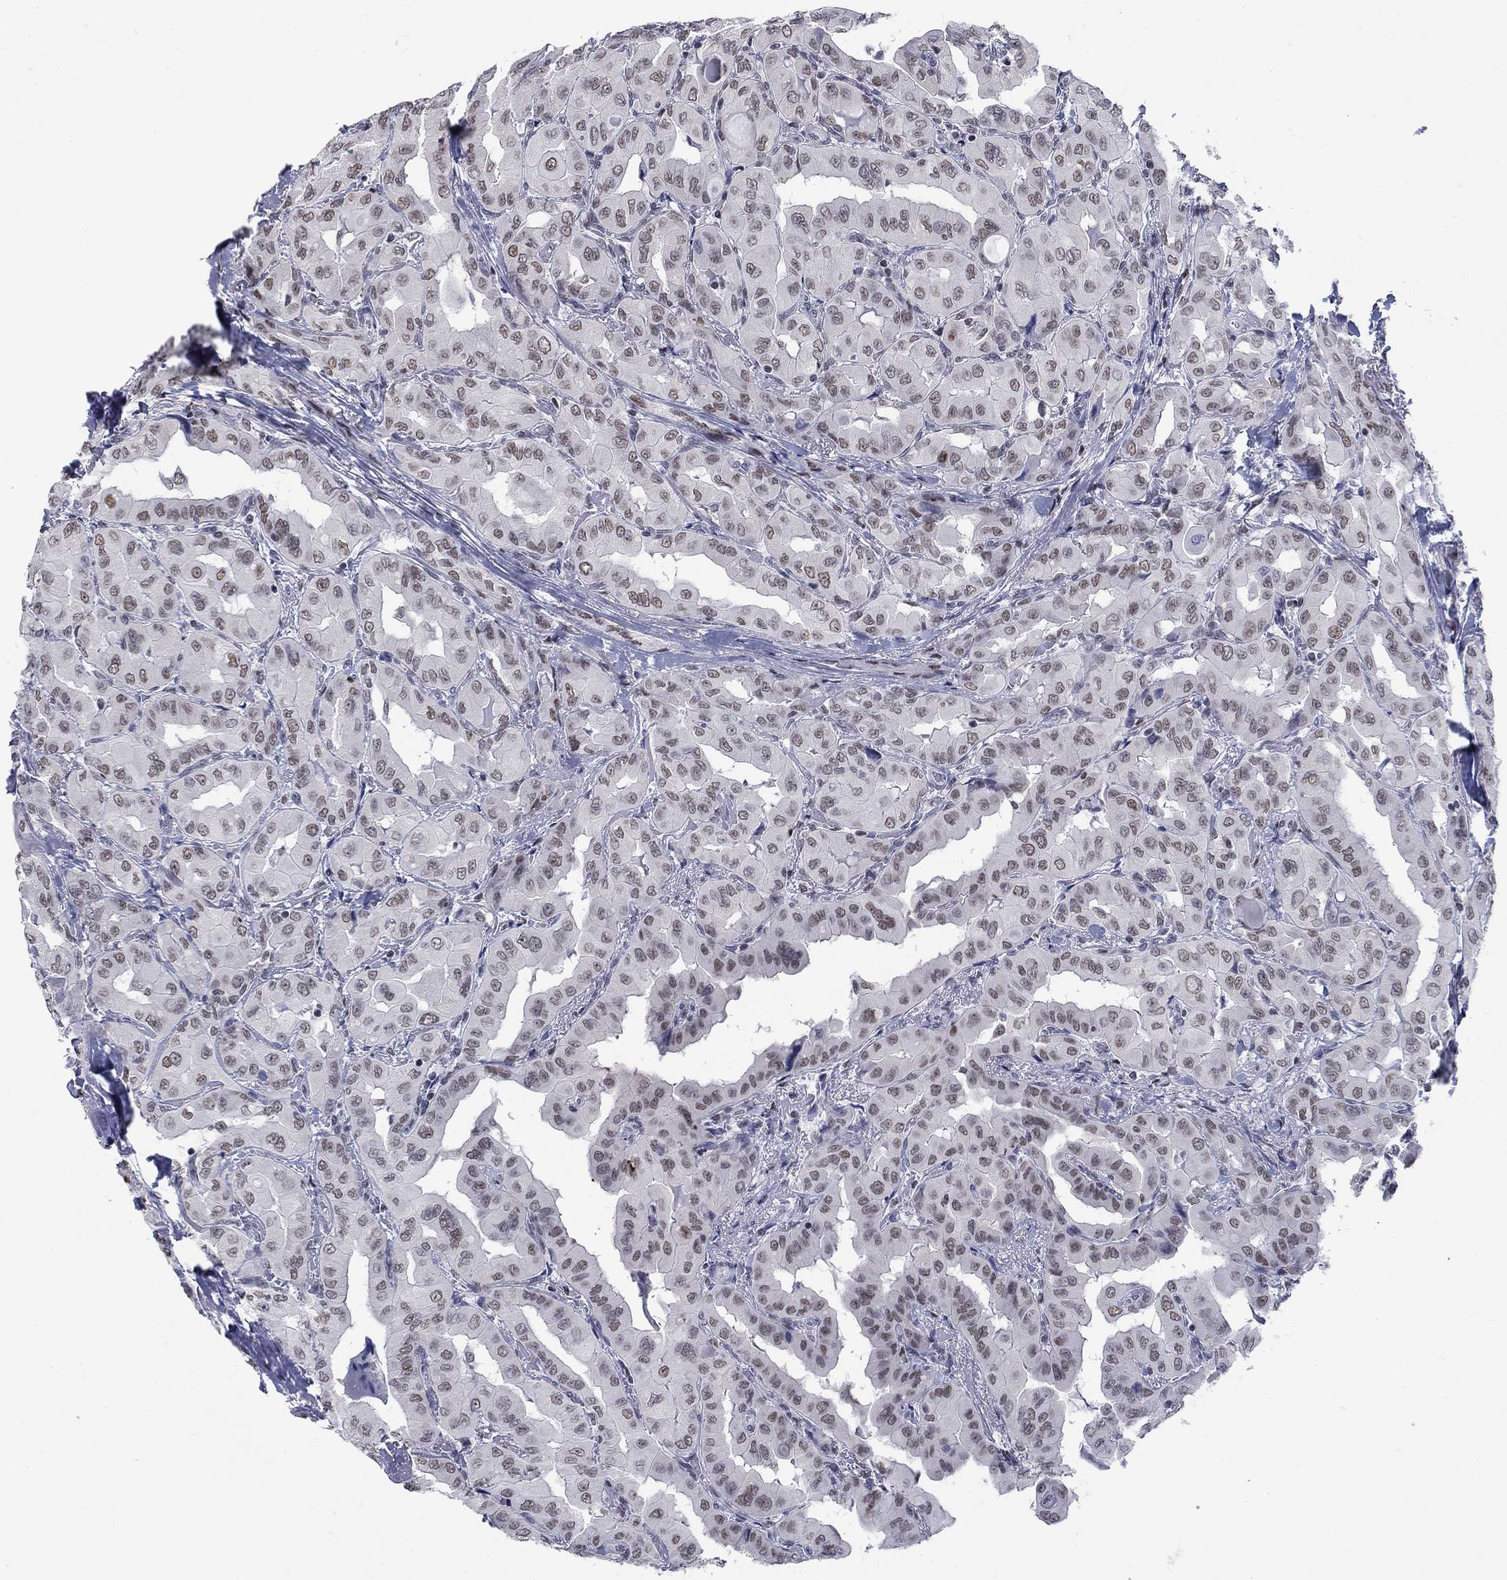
{"staining": {"intensity": "weak", "quantity": "25%-75%", "location": "nuclear"}, "tissue": "thyroid cancer", "cell_type": "Tumor cells", "image_type": "cancer", "snomed": [{"axis": "morphology", "description": "Normal tissue, NOS"}, {"axis": "morphology", "description": "Papillary adenocarcinoma, NOS"}, {"axis": "topography", "description": "Thyroid gland"}], "caption": "Immunohistochemistry image of neoplastic tissue: human thyroid cancer (papillary adenocarcinoma) stained using immunohistochemistry (IHC) reveals low levels of weak protein expression localized specifically in the nuclear of tumor cells, appearing as a nuclear brown color.", "gene": "NPAS3", "patient": {"sex": "female", "age": 66}}